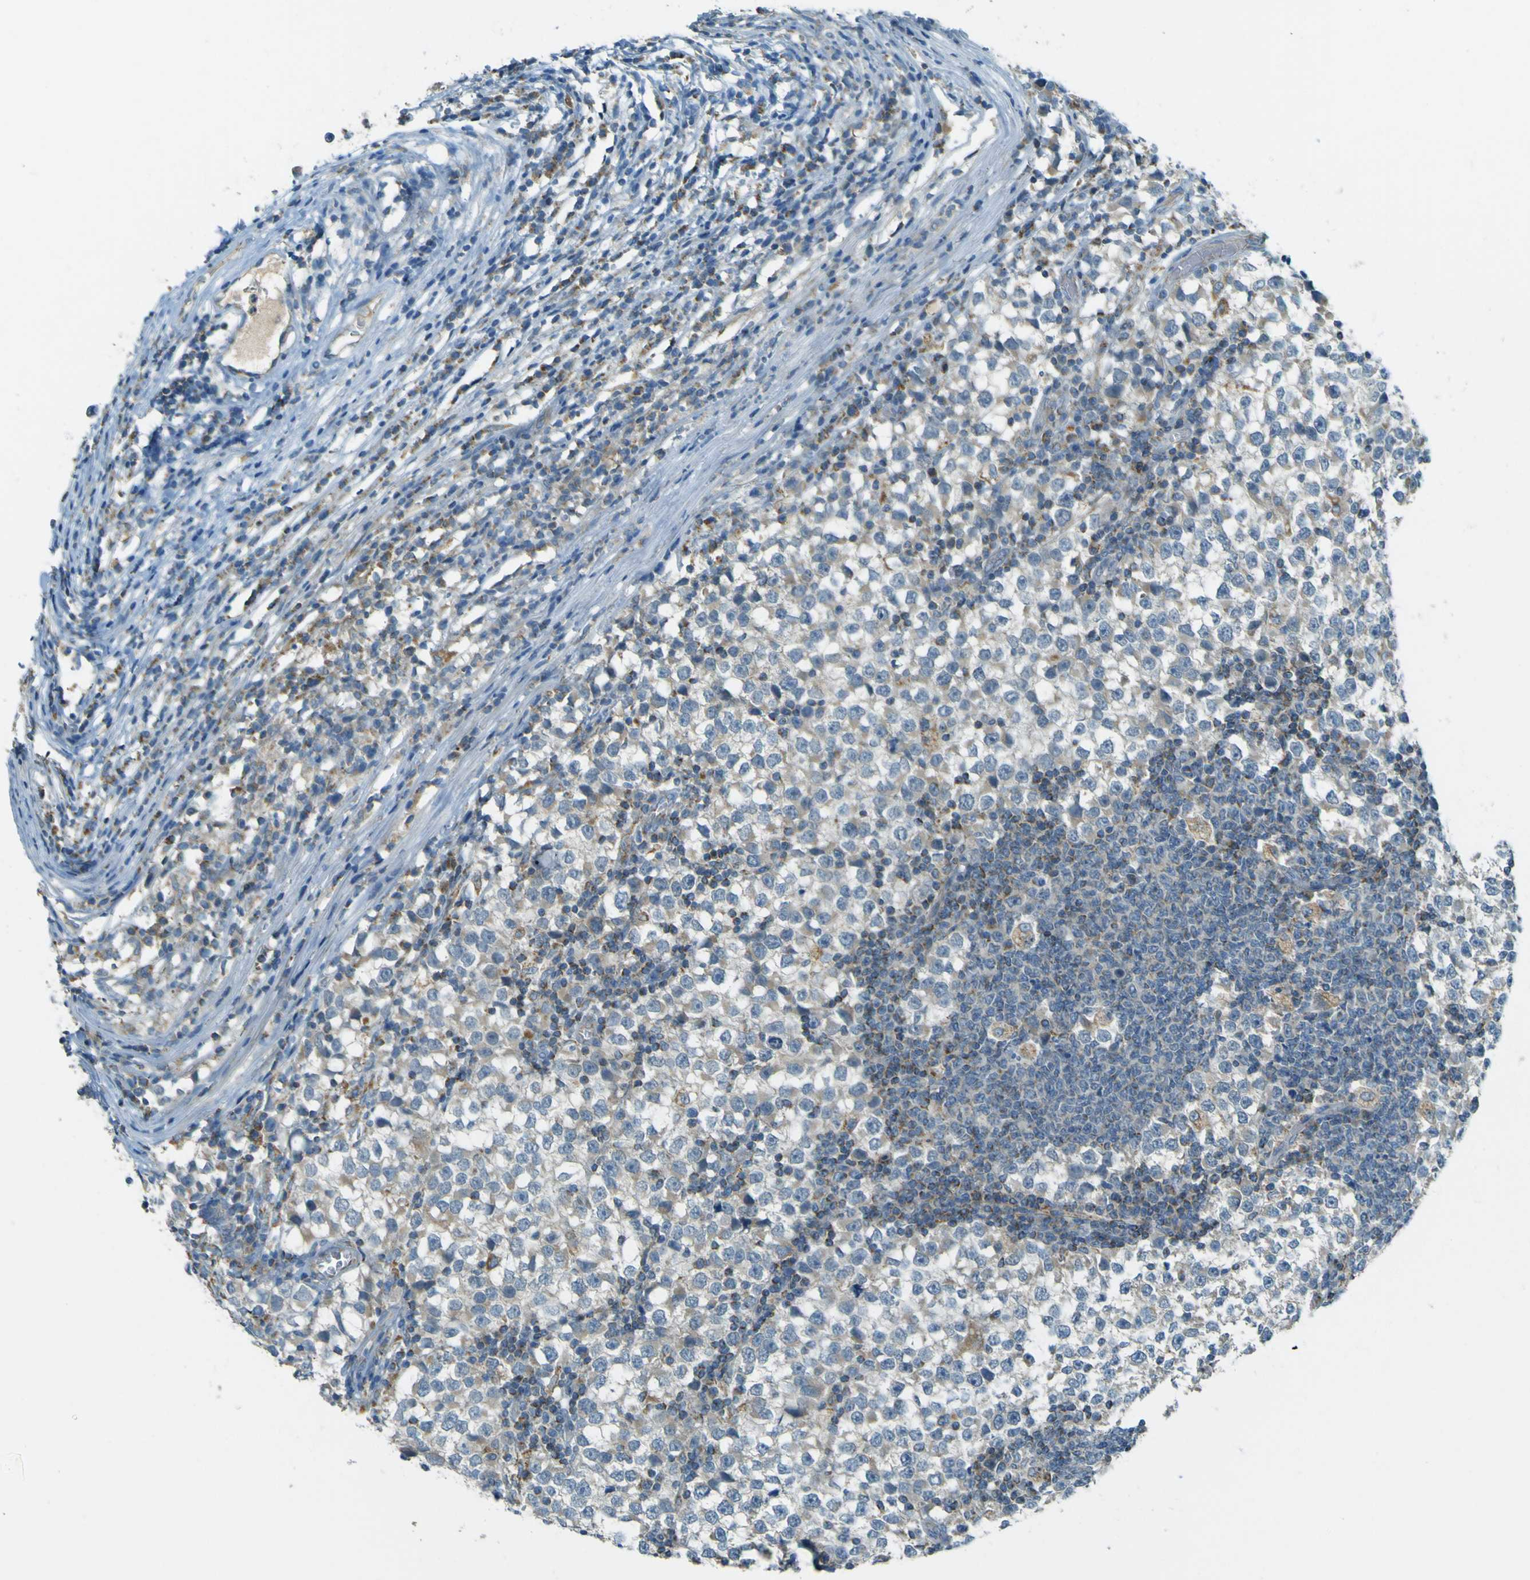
{"staining": {"intensity": "weak", "quantity": "<25%", "location": "cytoplasmic/membranous"}, "tissue": "testis cancer", "cell_type": "Tumor cells", "image_type": "cancer", "snomed": [{"axis": "morphology", "description": "Seminoma, NOS"}, {"axis": "topography", "description": "Testis"}], "caption": "IHC of seminoma (testis) displays no staining in tumor cells. (DAB immunohistochemistry (IHC) with hematoxylin counter stain).", "gene": "FKTN", "patient": {"sex": "male", "age": 65}}